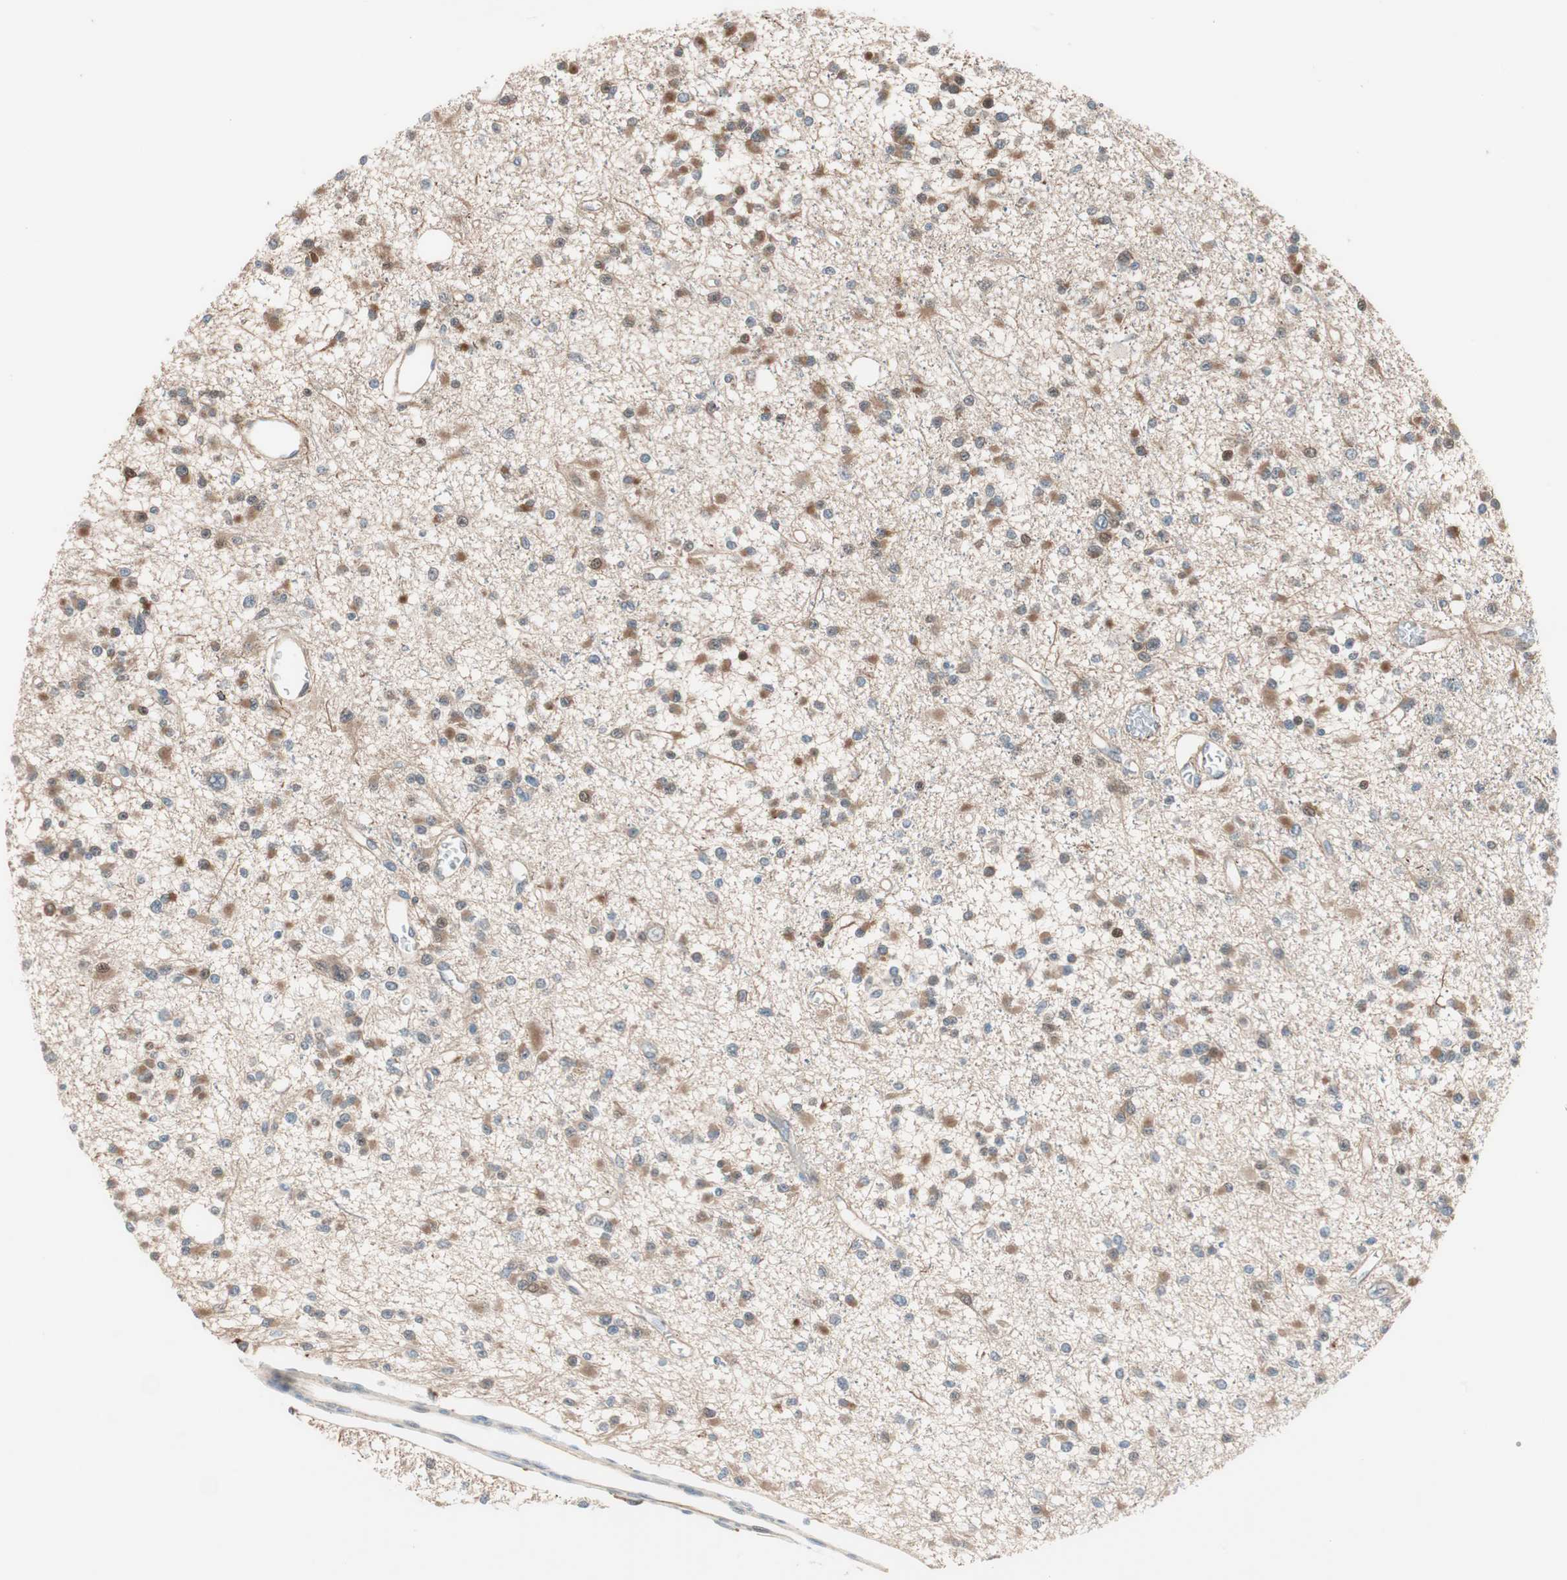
{"staining": {"intensity": "weak", "quantity": "25%-75%", "location": "cytoplasmic/membranous"}, "tissue": "glioma", "cell_type": "Tumor cells", "image_type": "cancer", "snomed": [{"axis": "morphology", "description": "Glioma, malignant, Low grade"}, {"axis": "topography", "description": "Brain"}], "caption": "A micrograph of human glioma stained for a protein displays weak cytoplasmic/membranous brown staining in tumor cells. The protein is shown in brown color, while the nuclei are stained blue.", "gene": "PIK3R3", "patient": {"sex": "female", "age": 22}}